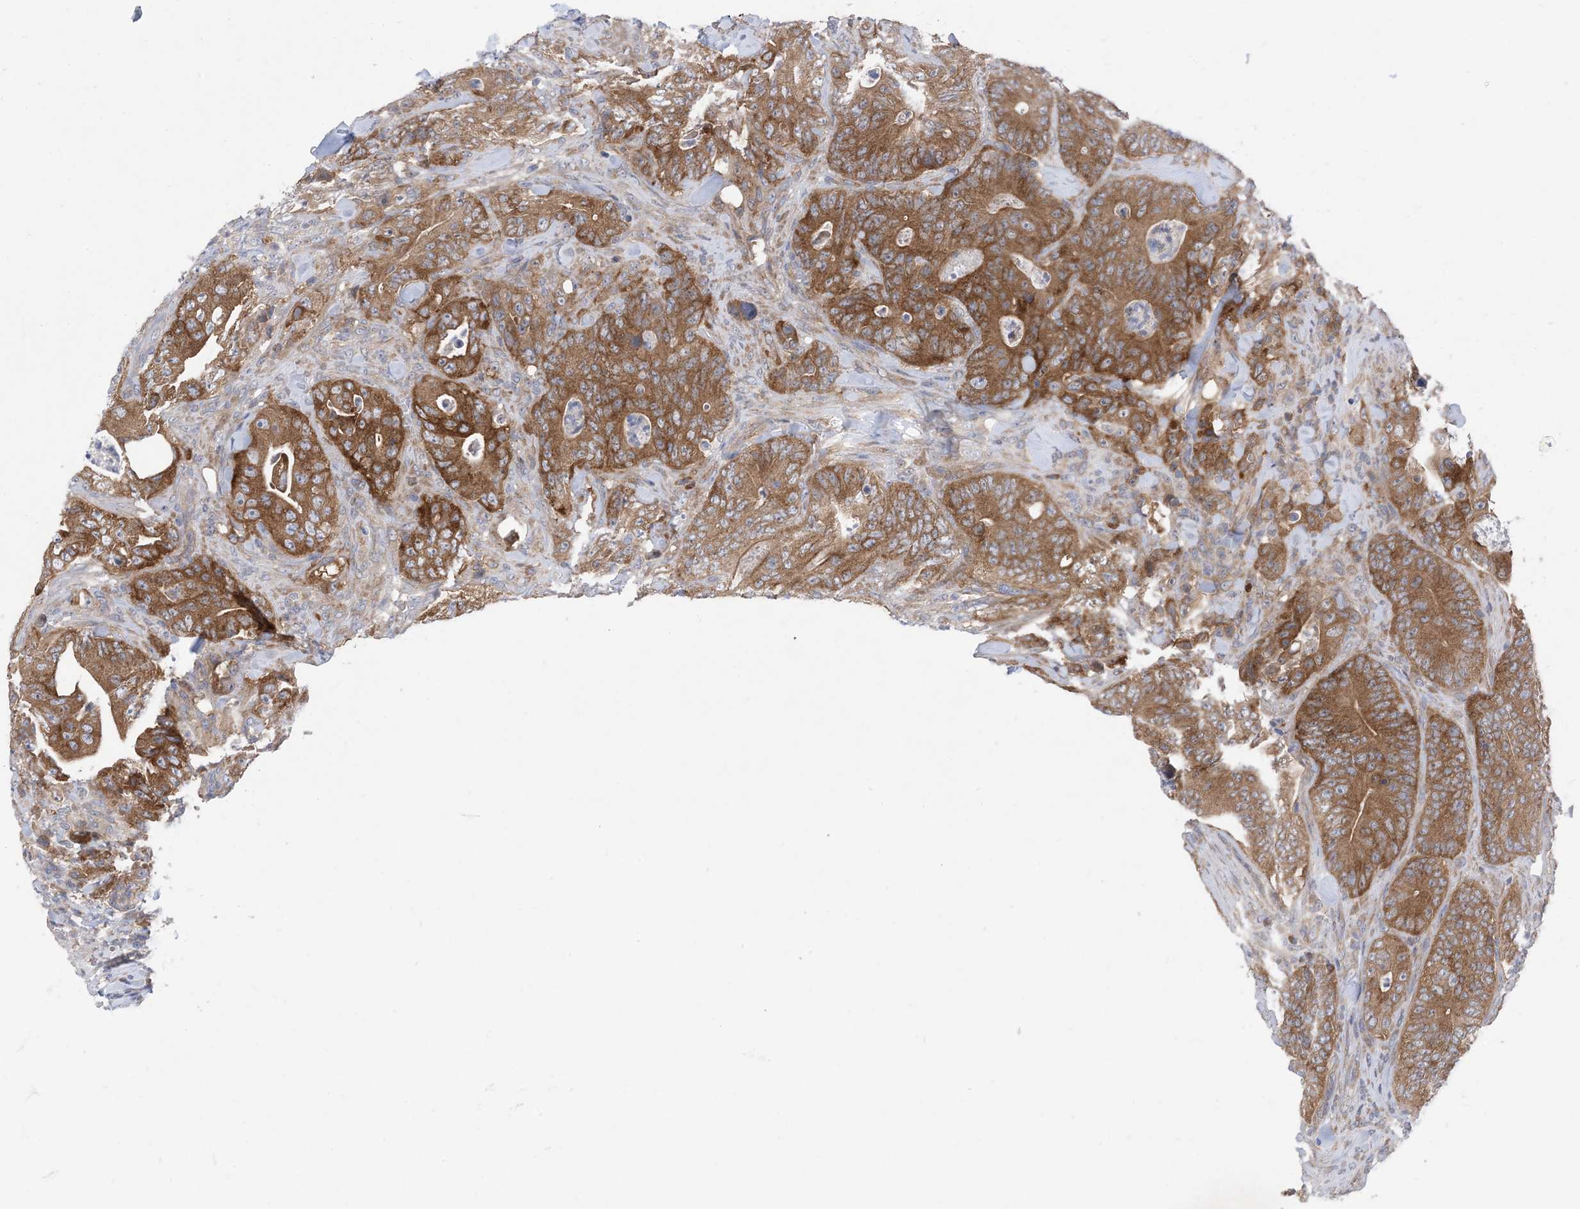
{"staining": {"intensity": "strong", "quantity": ">75%", "location": "cytoplasmic/membranous"}, "tissue": "colorectal cancer", "cell_type": "Tumor cells", "image_type": "cancer", "snomed": [{"axis": "morphology", "description": "Normal tissue, NOS"}, {"axis": "topography", "description": "Colon"}], "caption": "Colorectal cancer tissue demonstrates strong cytoplasmic/membranous staining in about >75% of tumor cells, visualized by immunohistochemistry. The staining was performed using DAB (3,3'-diaminobenzidine), with brown indicating positive protein expression. Nuclei are stained blue with hematoxylin.", "gene": "EHBP1", "patient": {"sex": "female", "age": 82}}